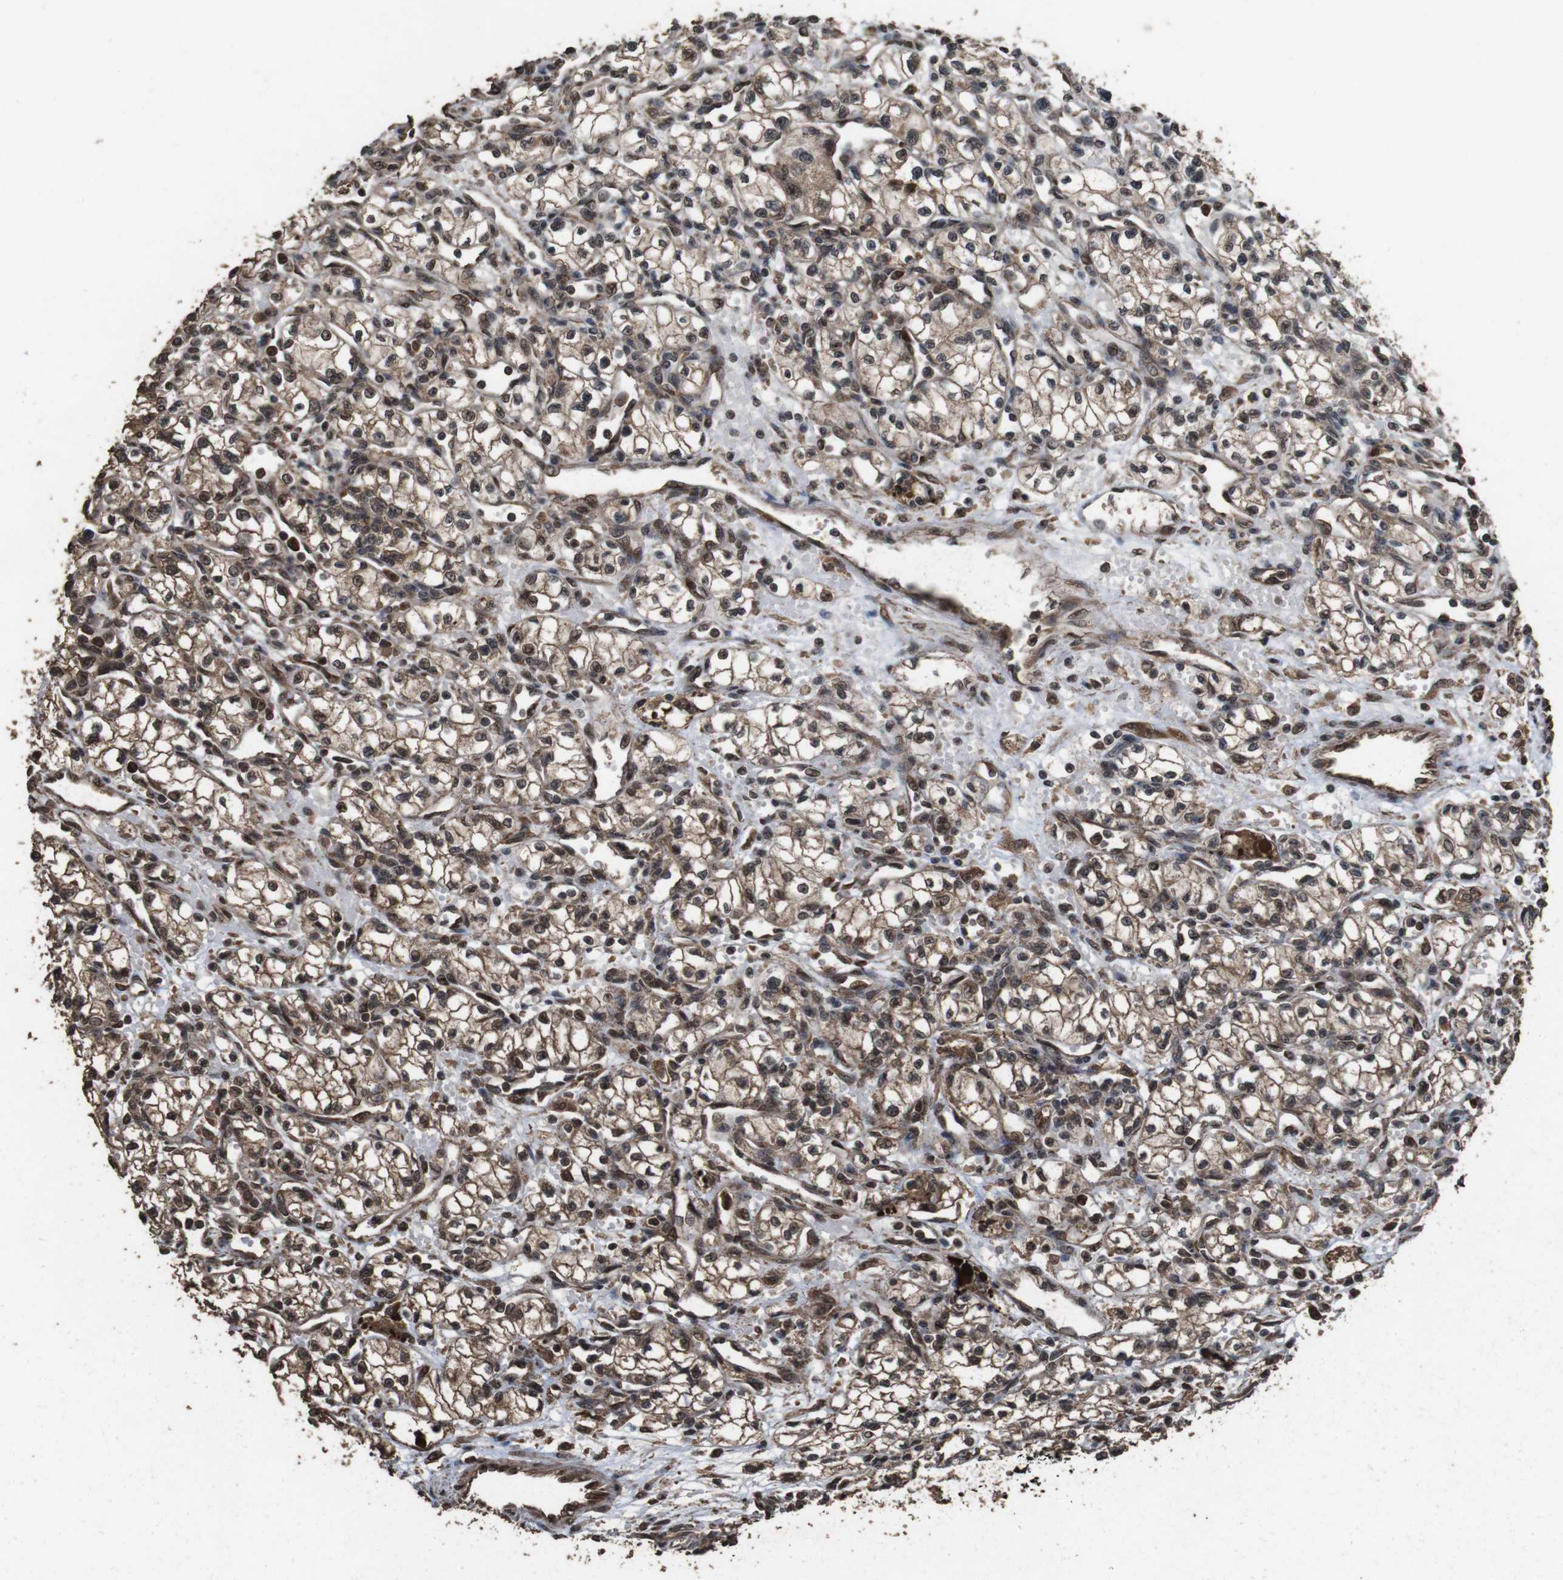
{"staining": {"intensity": "moderate", "quantity": ">75%", "location": "cytoplasmic/membranous"}, "tissue": "renal cancer", "cell_type": "Tumor cells", "image_type": "cancer", "snomed": [{"axis": "morphology", "description": "Normal tissue, NOS"}, {"axis": "morphology", "description": "Adenocarcinoma, NOS"}, {"axis": "topography", "description": "Kidney"}], "caption": "Human renal adenocarcinoma stained for a protein (brown) displays moderate cytoplasmic/membranous positive positivity in approximately >75% of tumor cells.", "gene": "RRAS2", "patient": {"sex": "male", "age": 59}}